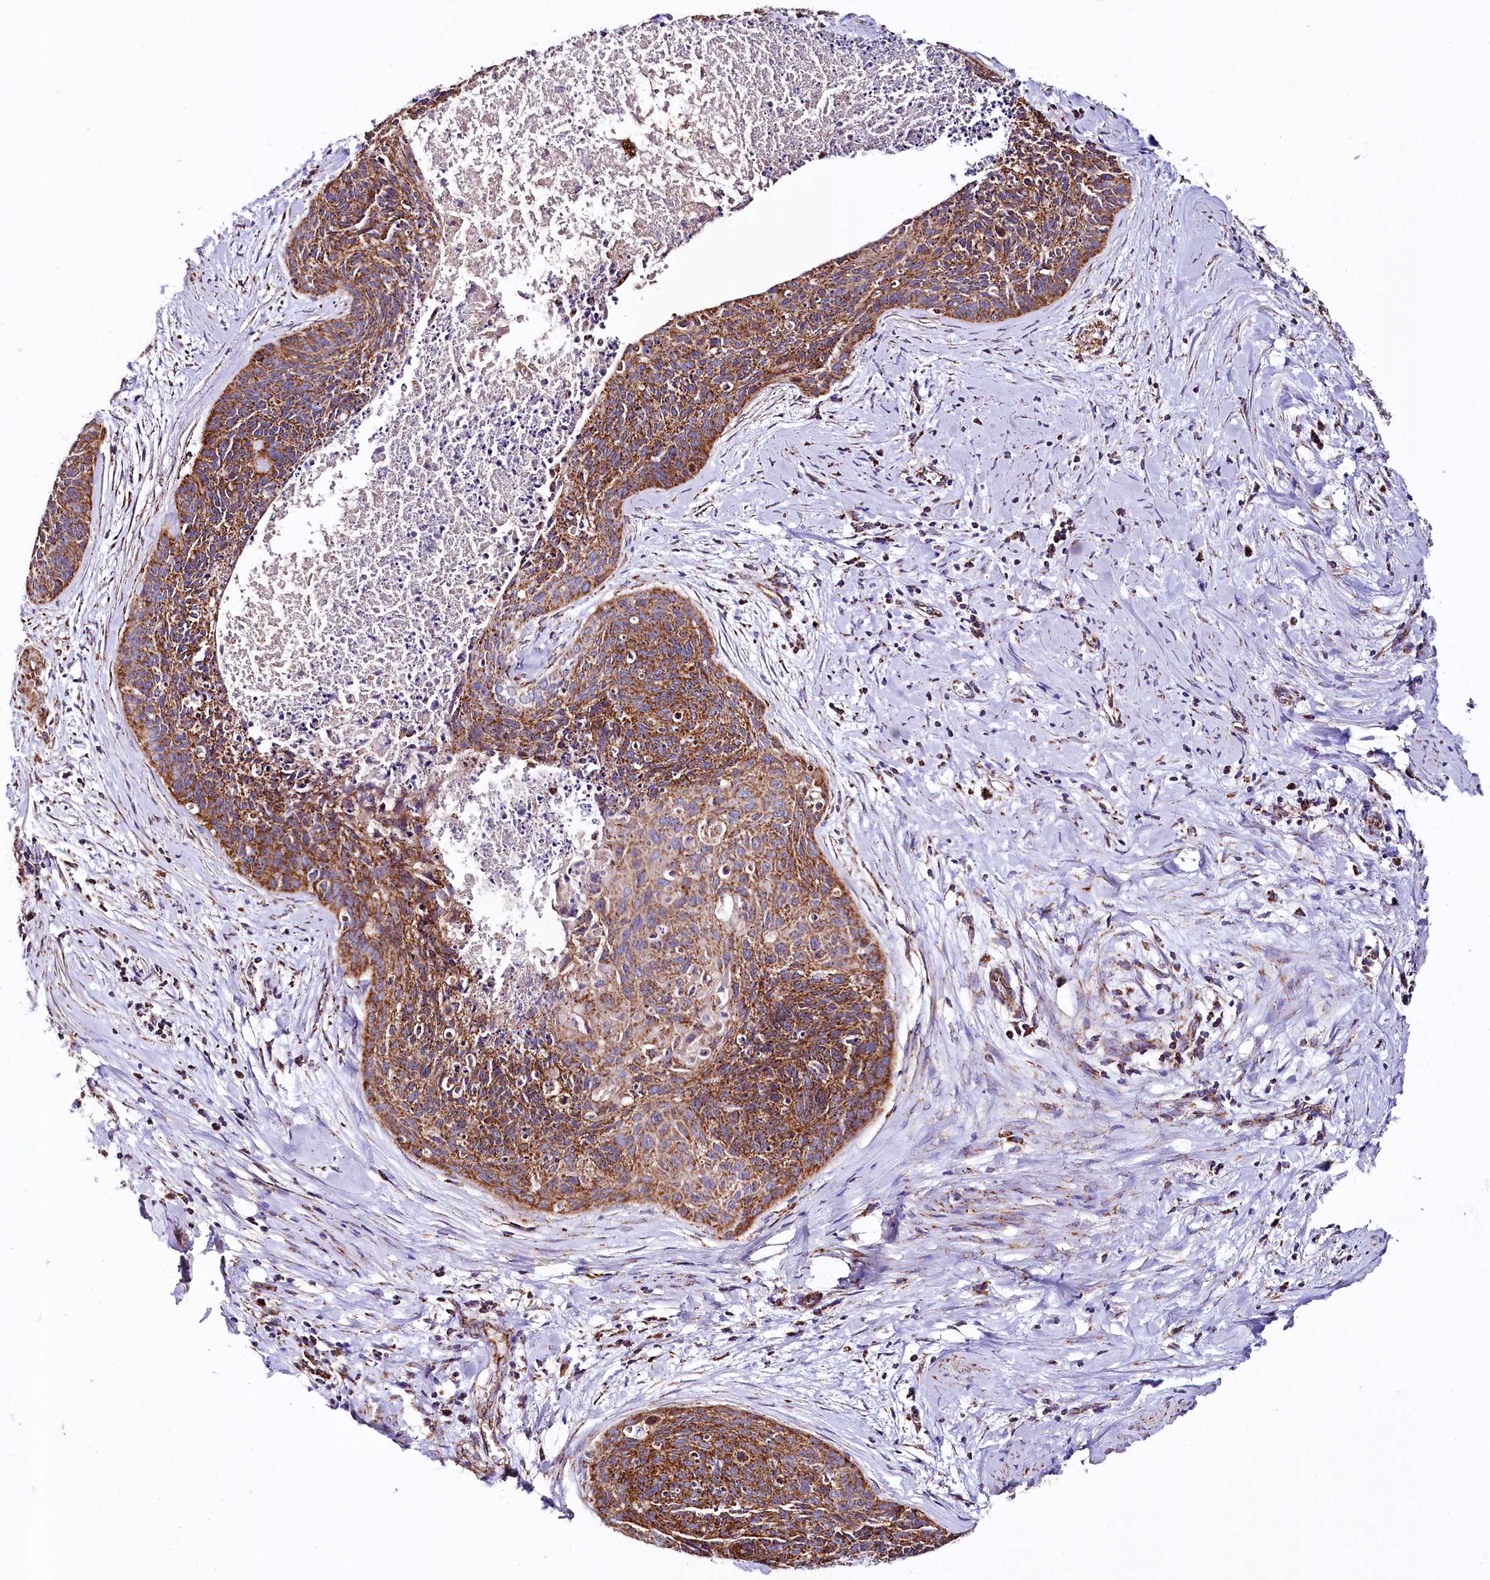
{"staining": {"intensity": "strong", "quantity": ">75%", "location": "cytoplasmic/membranous"}, "tissue": "cervical cancer", "cell_type": "Tumor cells", "image_type": "cancer", "snomed": [{"axis": "morphology", "description": "Squamous cell carcinoma, NOS"}, {"axis": "topography", "description": "Cervix"}], "caption": "Protein staining of cervical squamous cell carcinoma tissue exhibits strong cytoplasmic/membranous staining in about >75% of tumor cells. Using DAB (brown) and hematoxylin (blue) stains, captured at high magnification using brightfield microscopy.", "gene": "APLP2", "patient": {"sex": "female", "age": 55}}